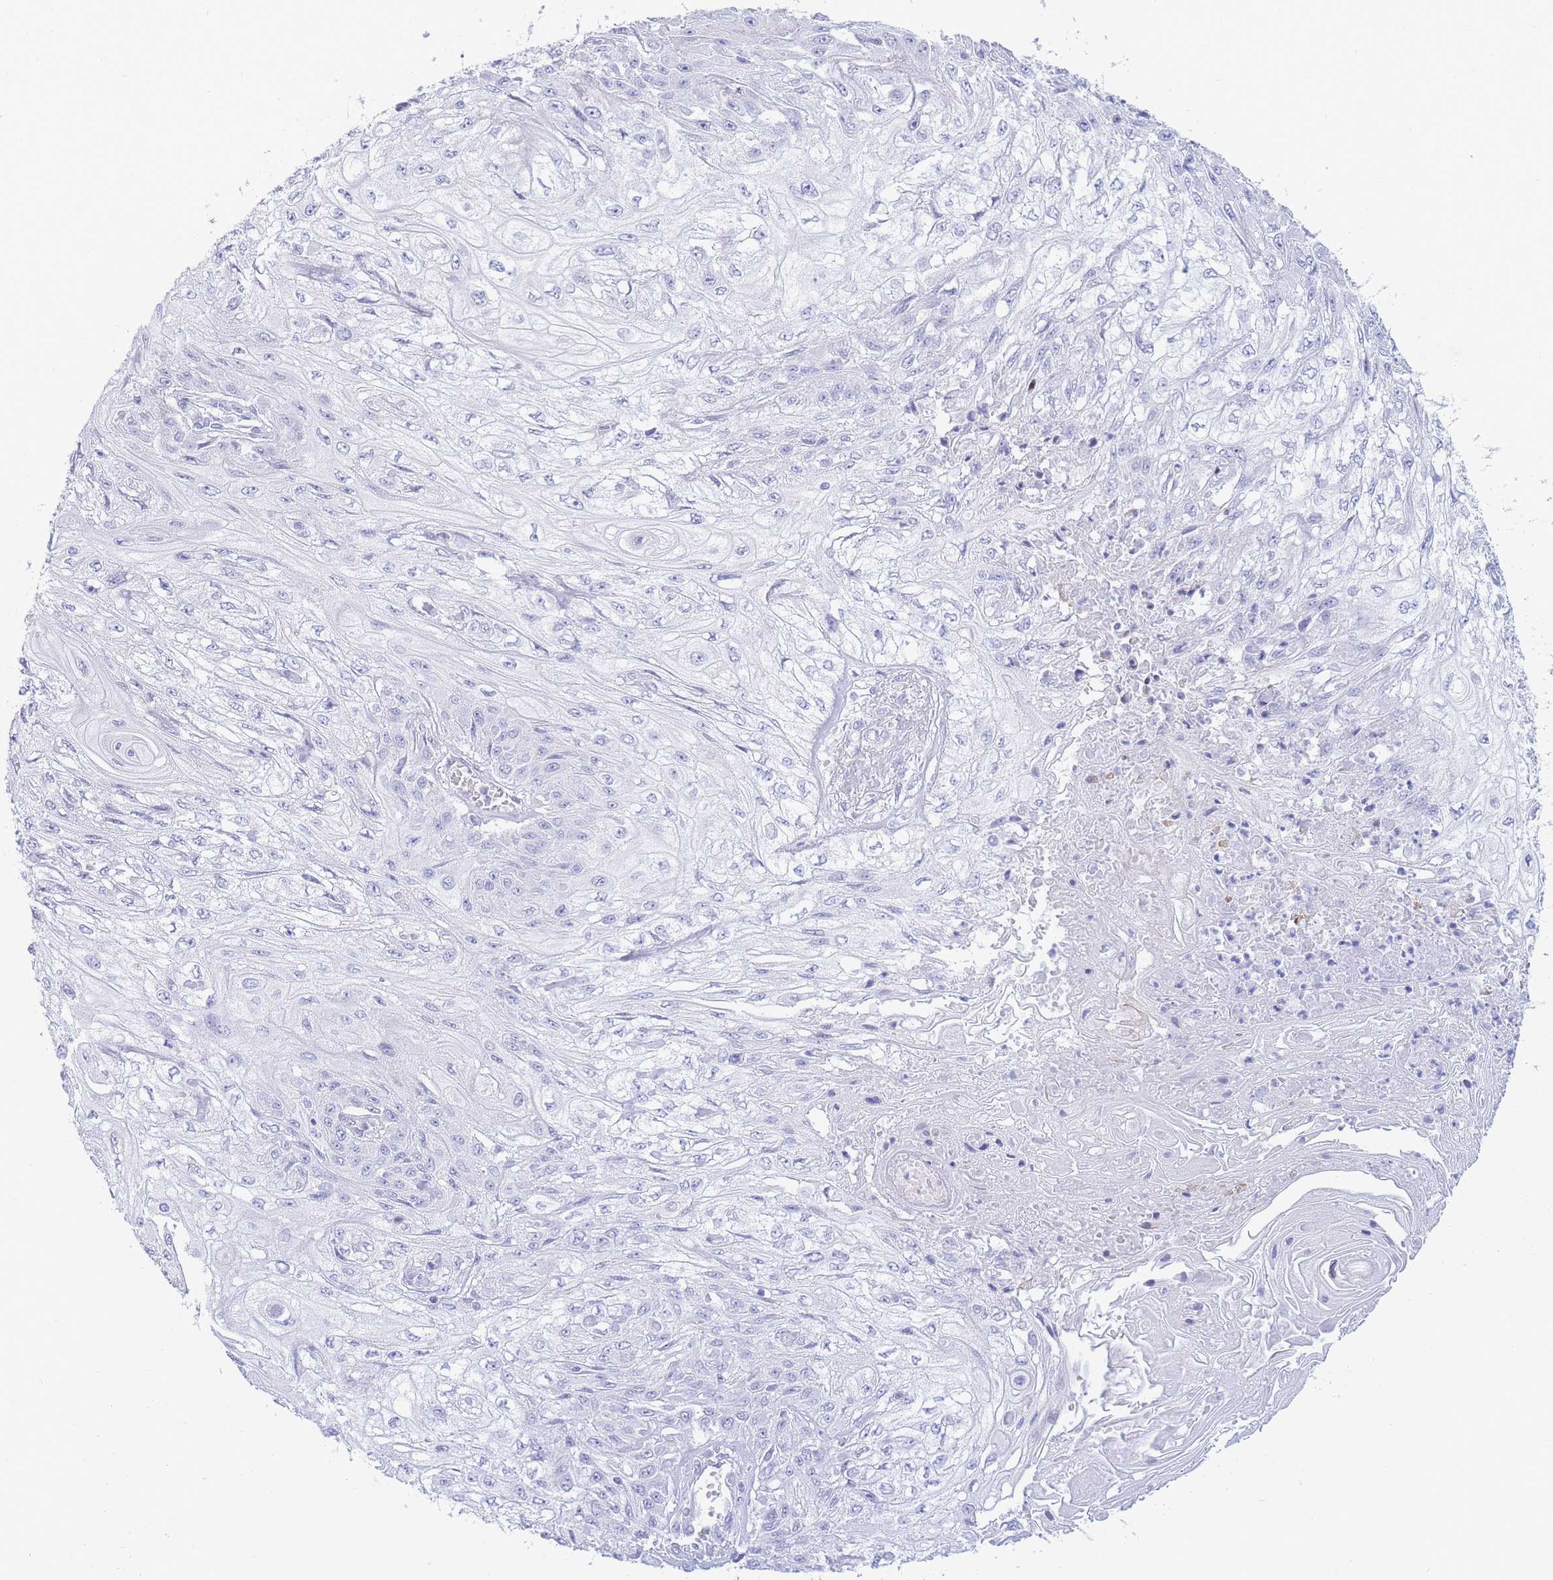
{"staining": {"intensity": "negative", "quantity": "none", "location": "none"}, "tissue": "skin cancer", "cell_type": "Tumor cells", "image_type": "cancer", "snomed": [{"axis": "morphology", "description": "Squamous cell carcinoma, NOS"}, {"axis": "morphology", "description": "Squamous cell carcinoma, metastatic, NOS"}, {"axis": "topography", "description": "Skin"}, {"axis": "topography", "description": "Lymph node"}], "caption": "A high-resolution image shows immunohistochemistry staining of squamous cell carcinoma (skin), which shows no significant staining in tumor cells. (Brightfield microscopy of DAB immunohistochemistry at high magnification).", "gene": "PSMB5", "patient": {"sex": "male", "age": 75}}